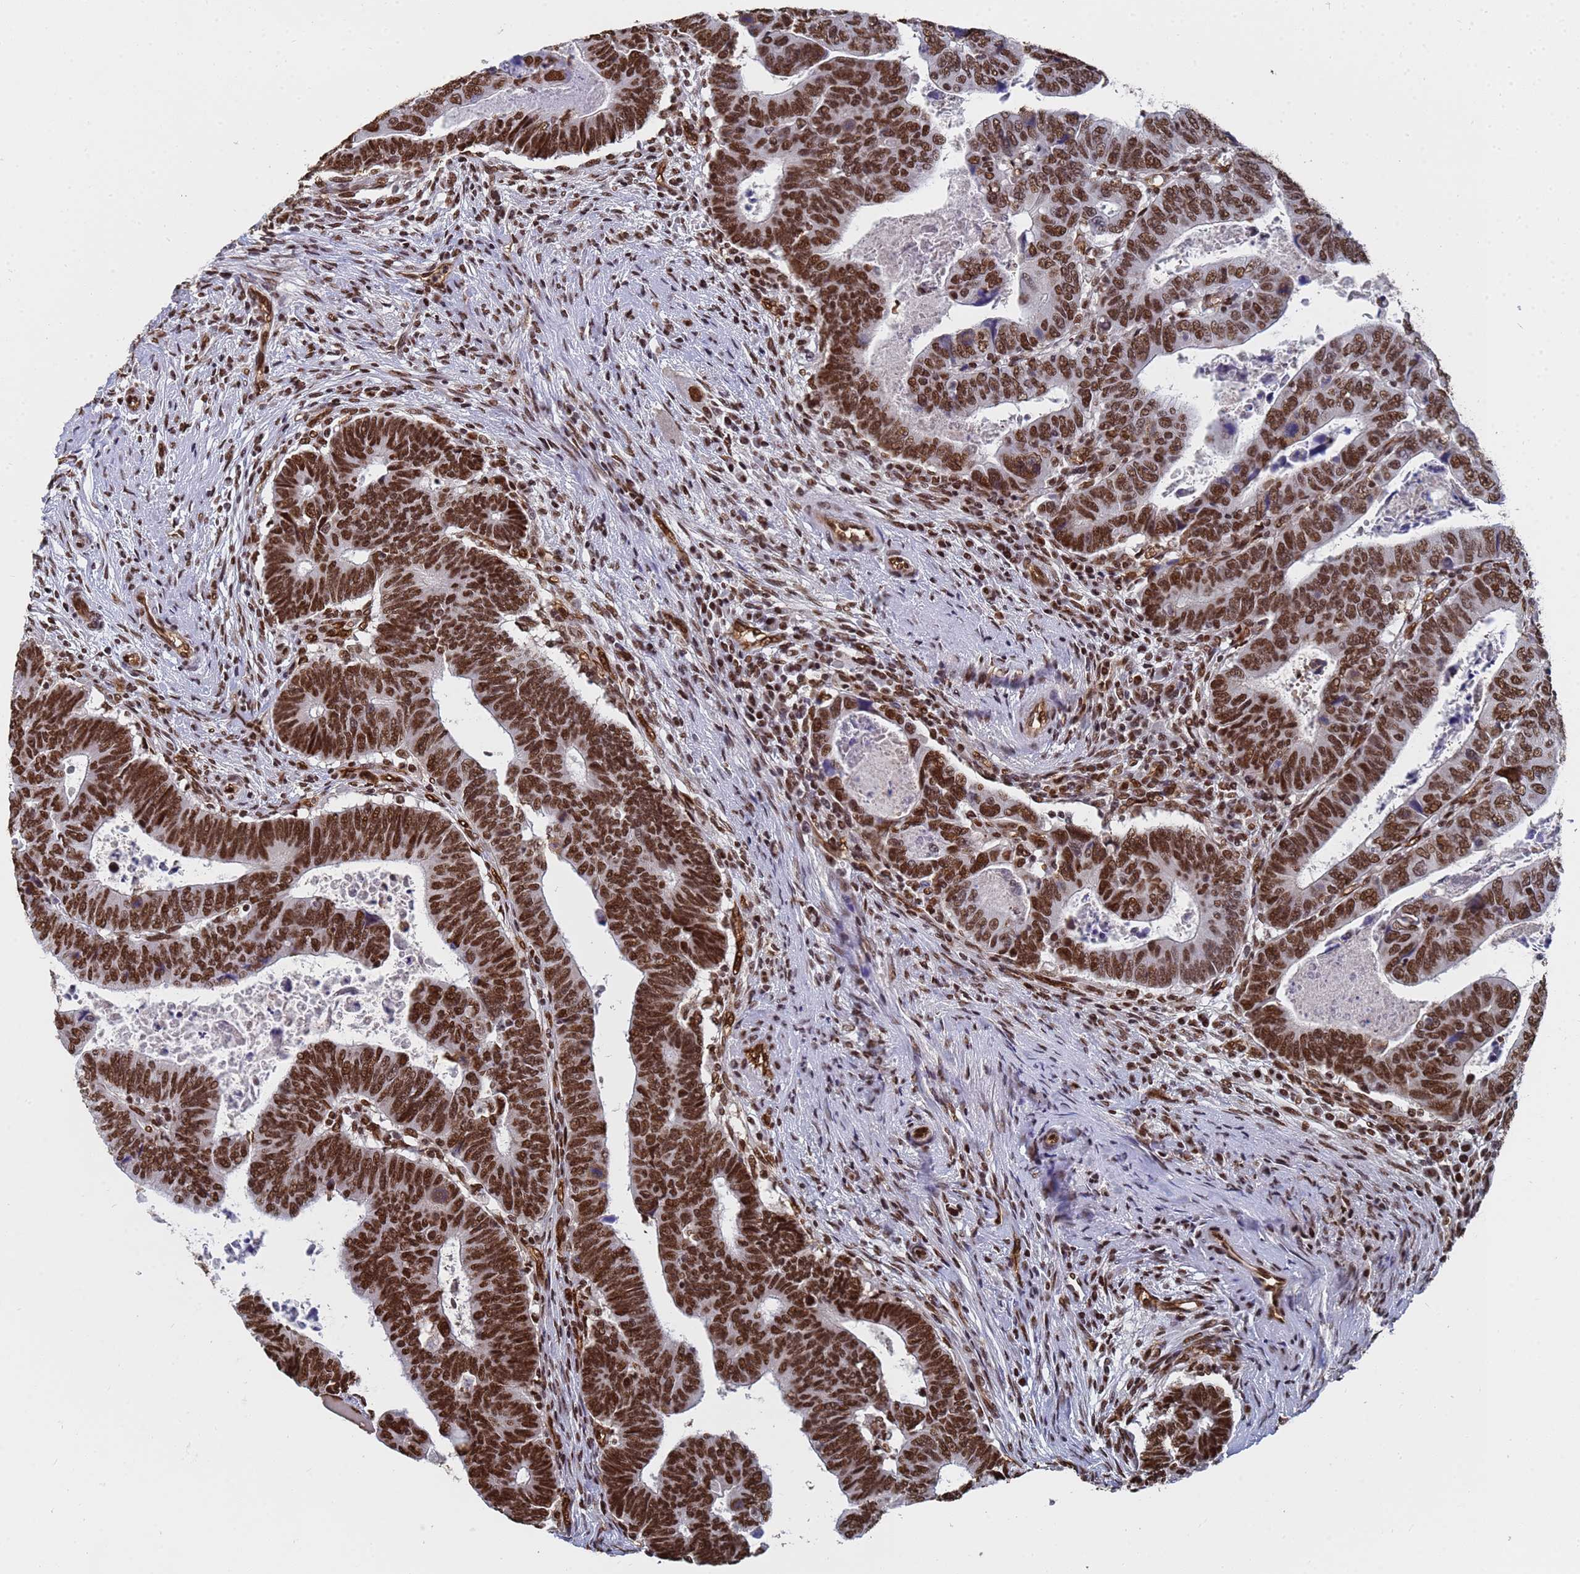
{"staining": {"intensity": "strong", "quantity": ">75%", "location": "nuclear"}, "tissue": "colorectal cancer", "cell_type": "Tumor cells", "image_type": "cancer", "snomed": [{"axis": "morphology", "description": "Normal tissue, NOS"}, {"axis": "morphology", "description": "Adenocarcinoma, NOS"}, {"axis": "topography", "description": "Rectum"}], "caption": "Protein staining reveals strong nuclear positivity in approximately >75% of tumor cells in colorectal adenocarcinoma. The staining was performed using DAB, with brown indicating positive protein expression. Nuclei are stained blue with hematoxylin.", "gene": "RAVER2", "patient": {"sex": "female", "age": 65}}